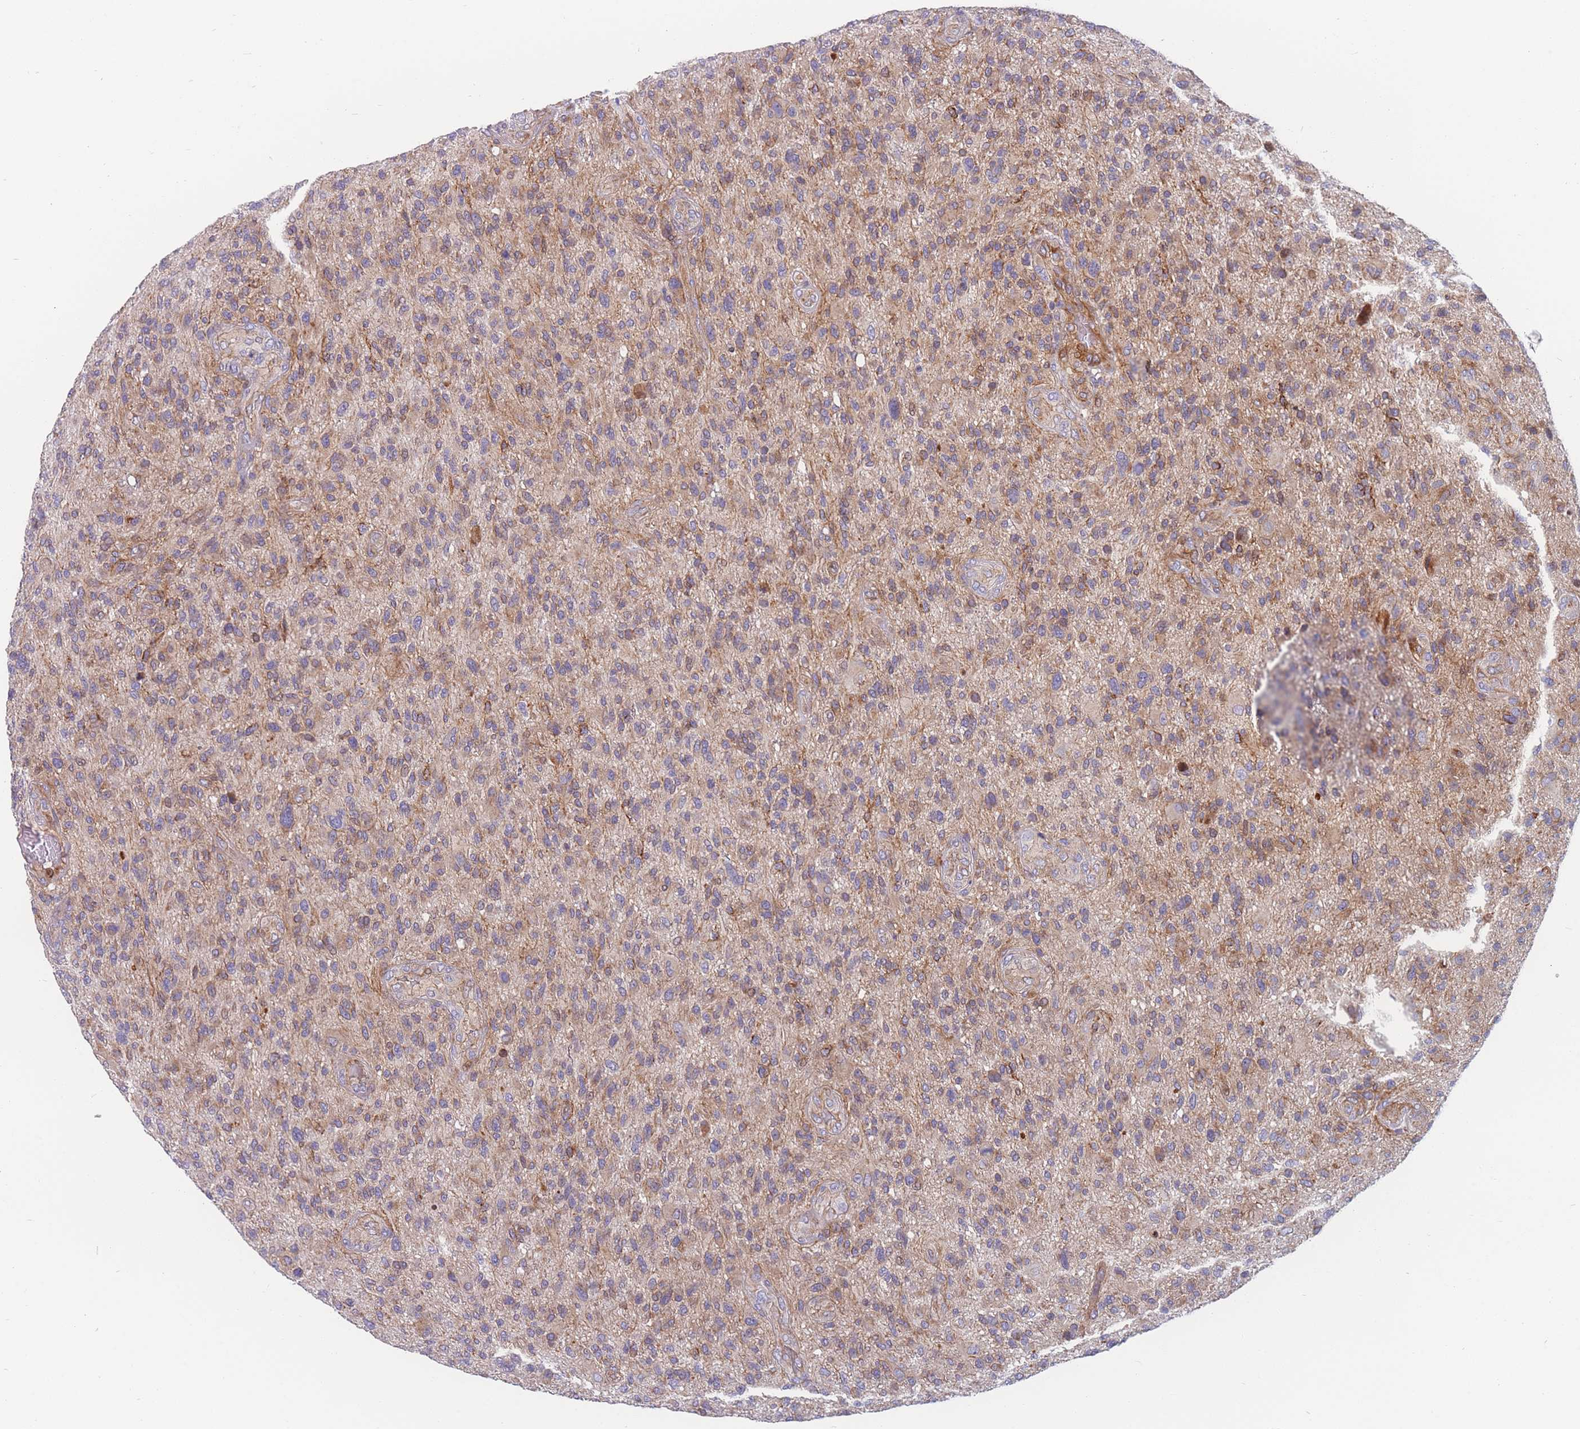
{"staining": {"intensity": "weak", "quantity": "<25%", "location": "cytoplasmic/membranous"}, "tissue": "glioma", "cell_type": "Tumor cells", "image_type": "cancer", "snomed": [{"axis": "morphology", "description": "Glioma, malignant, High grade"}, {"axis": "topography", "description": "Brain"}], "caption": "Tumor cells are negative for brown protein staining in malignant glioma (high-grade). (DAB (3,3'-diaminobenzidine) immunohistochemistry, high magnification).", "gene": "TMEM131L", "patient": {"sex": "male", "age": 47}}